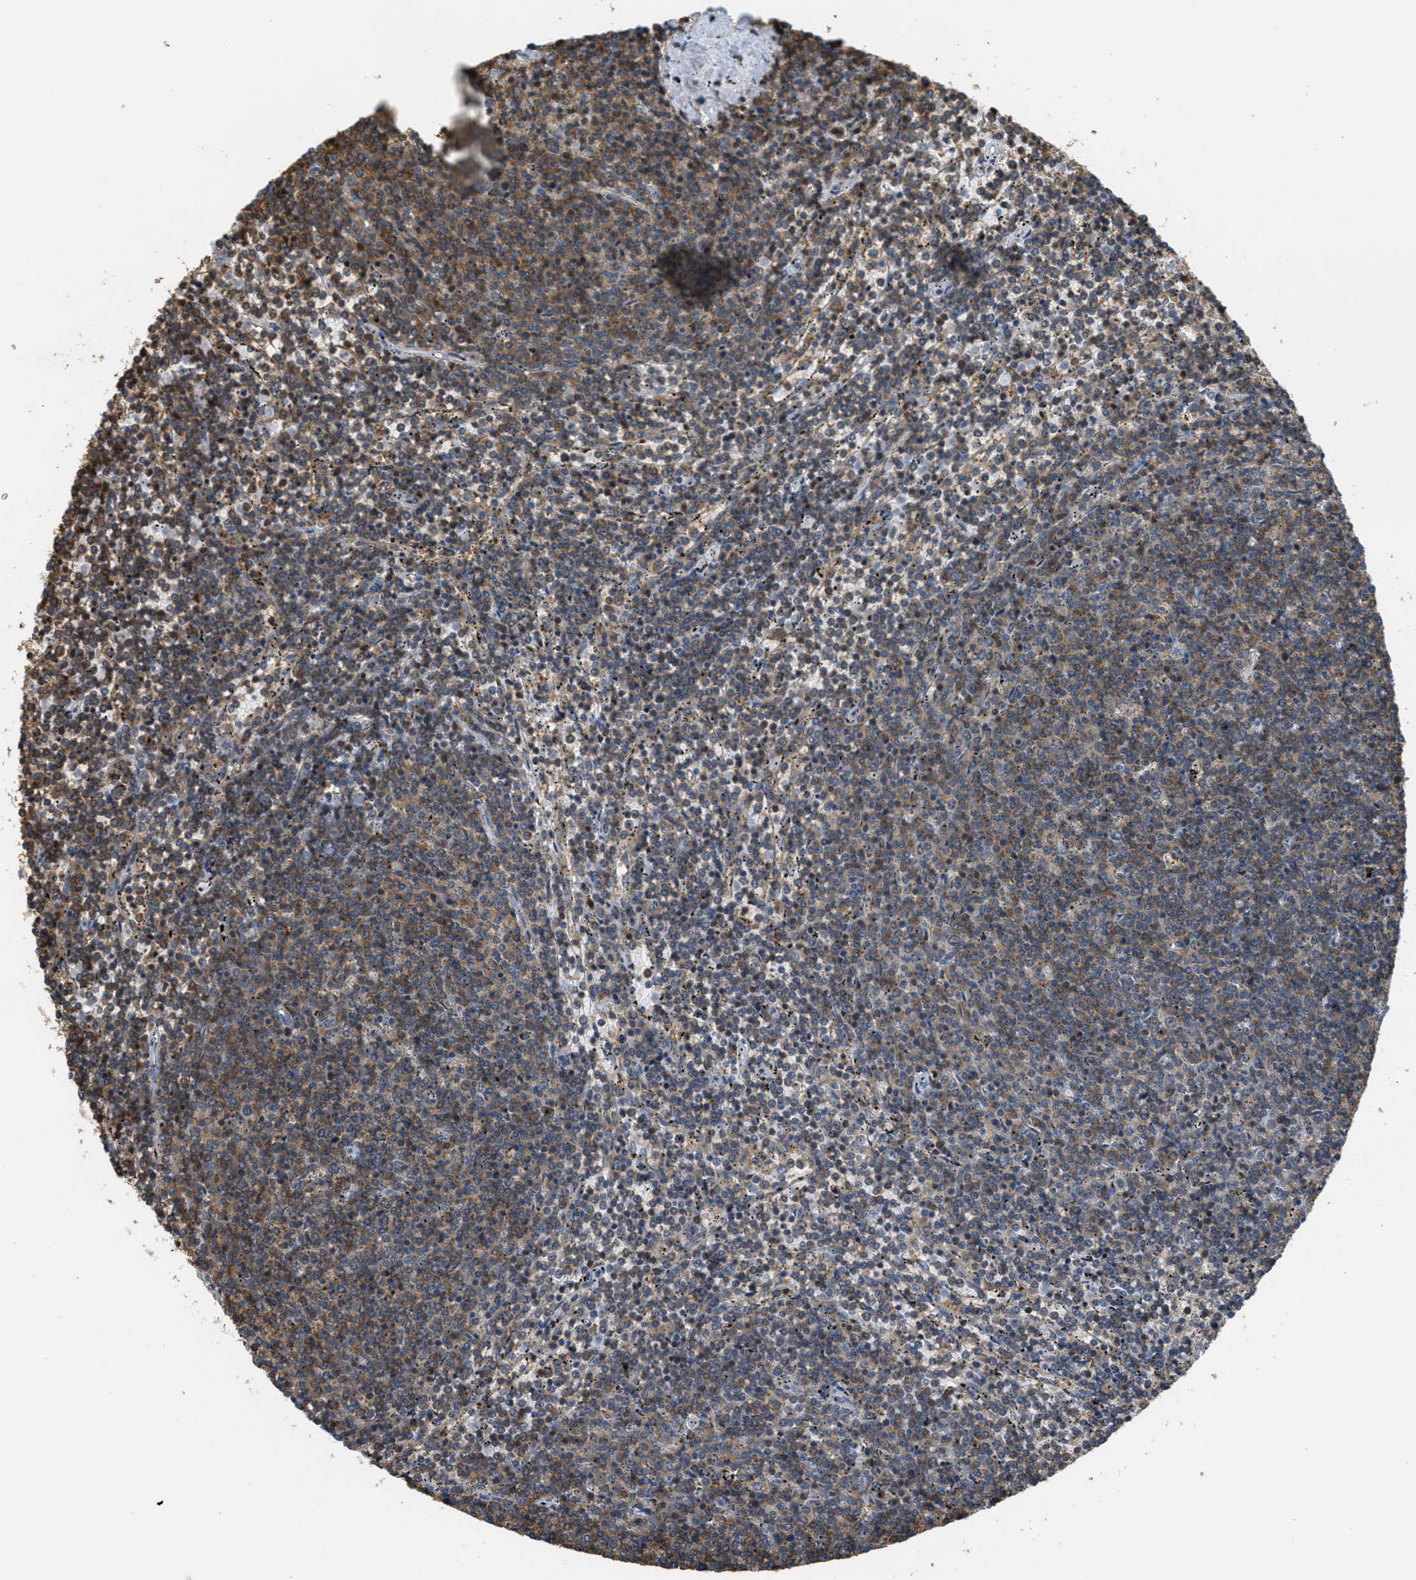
{"staining": {"intensity": "moderate", "quantity": "25%-75%", "location": "cytoplasmic/membranous"}, "tissue": "lymphoma", "cell_type": "Tumor cells", "image_type": "cancer", "snomed": [{"axis": "morphology", "description": "Malignant lymphoma, non-Hodgkin's type, Low grade"}, {"axis": "topography", "description": "Spleen"}], "caption": "Malignant lymphoma, non-Hodgkin's type (low-grade) tissue shows moderate cytoplasmic/membranous staining in approximately 25%-75% of tumor cells, visualized by immunohistochemistry.", "gene": "GRIK2", "patient": {"sex": "female", "age": 50}}